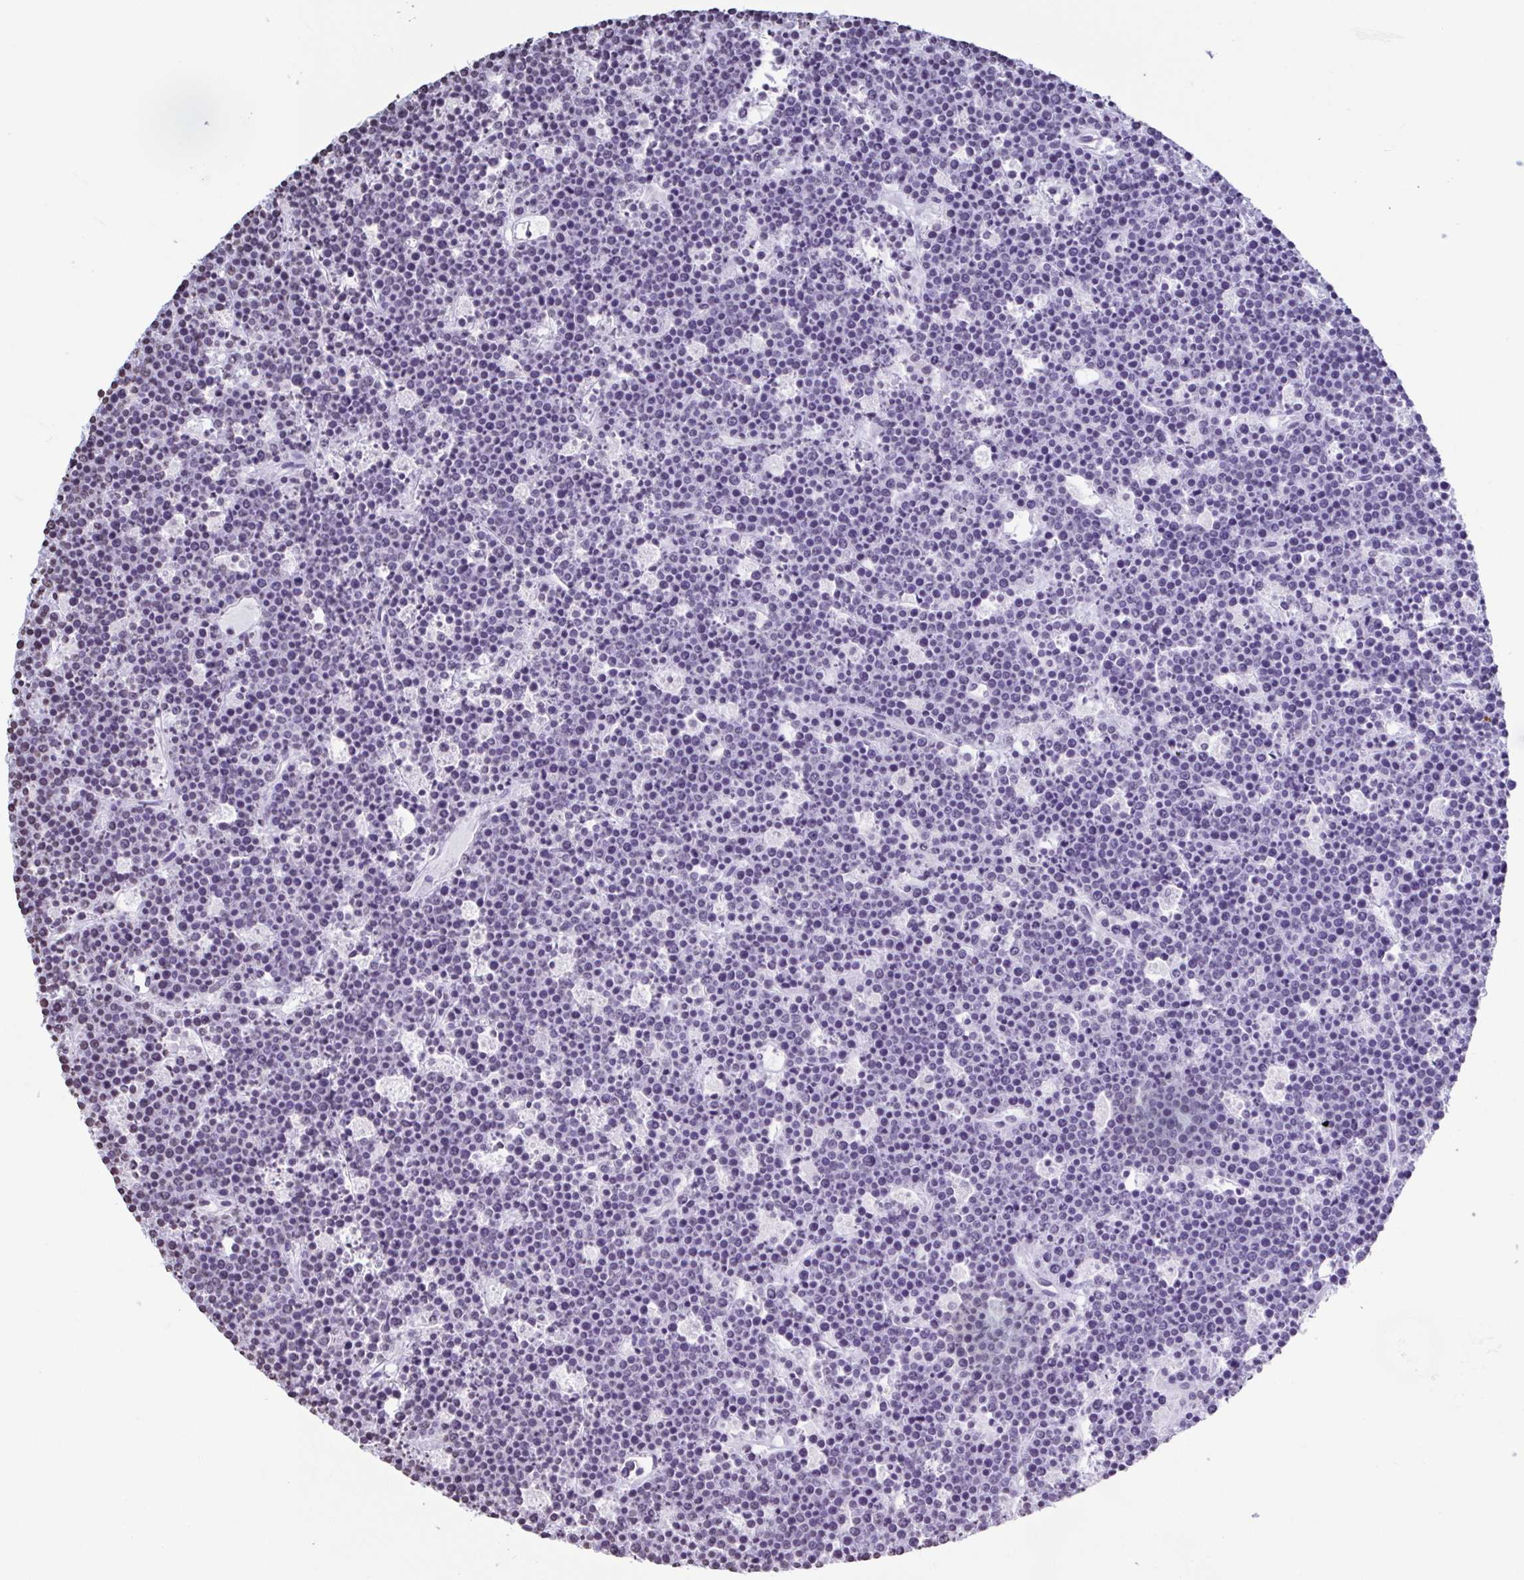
{"staining": {"intensity": "negative", "quantity": "none", "location": "none"}, "tissue": "lymphoma", "cell_type": "Tumor cells", "image_type": "cancer", "snomed": [{"axis": "morphology", "description": "Malignant lymphoma, non-Hodgkin's type, High grade"}, {"axis": "topography", "description": "Ovary"}], "caption": "The IHC image has no significant expression in tumor cells of lymphoma tissue.", "gene": "VCY1B", "patient": {"sex": "female", "age": 56}}